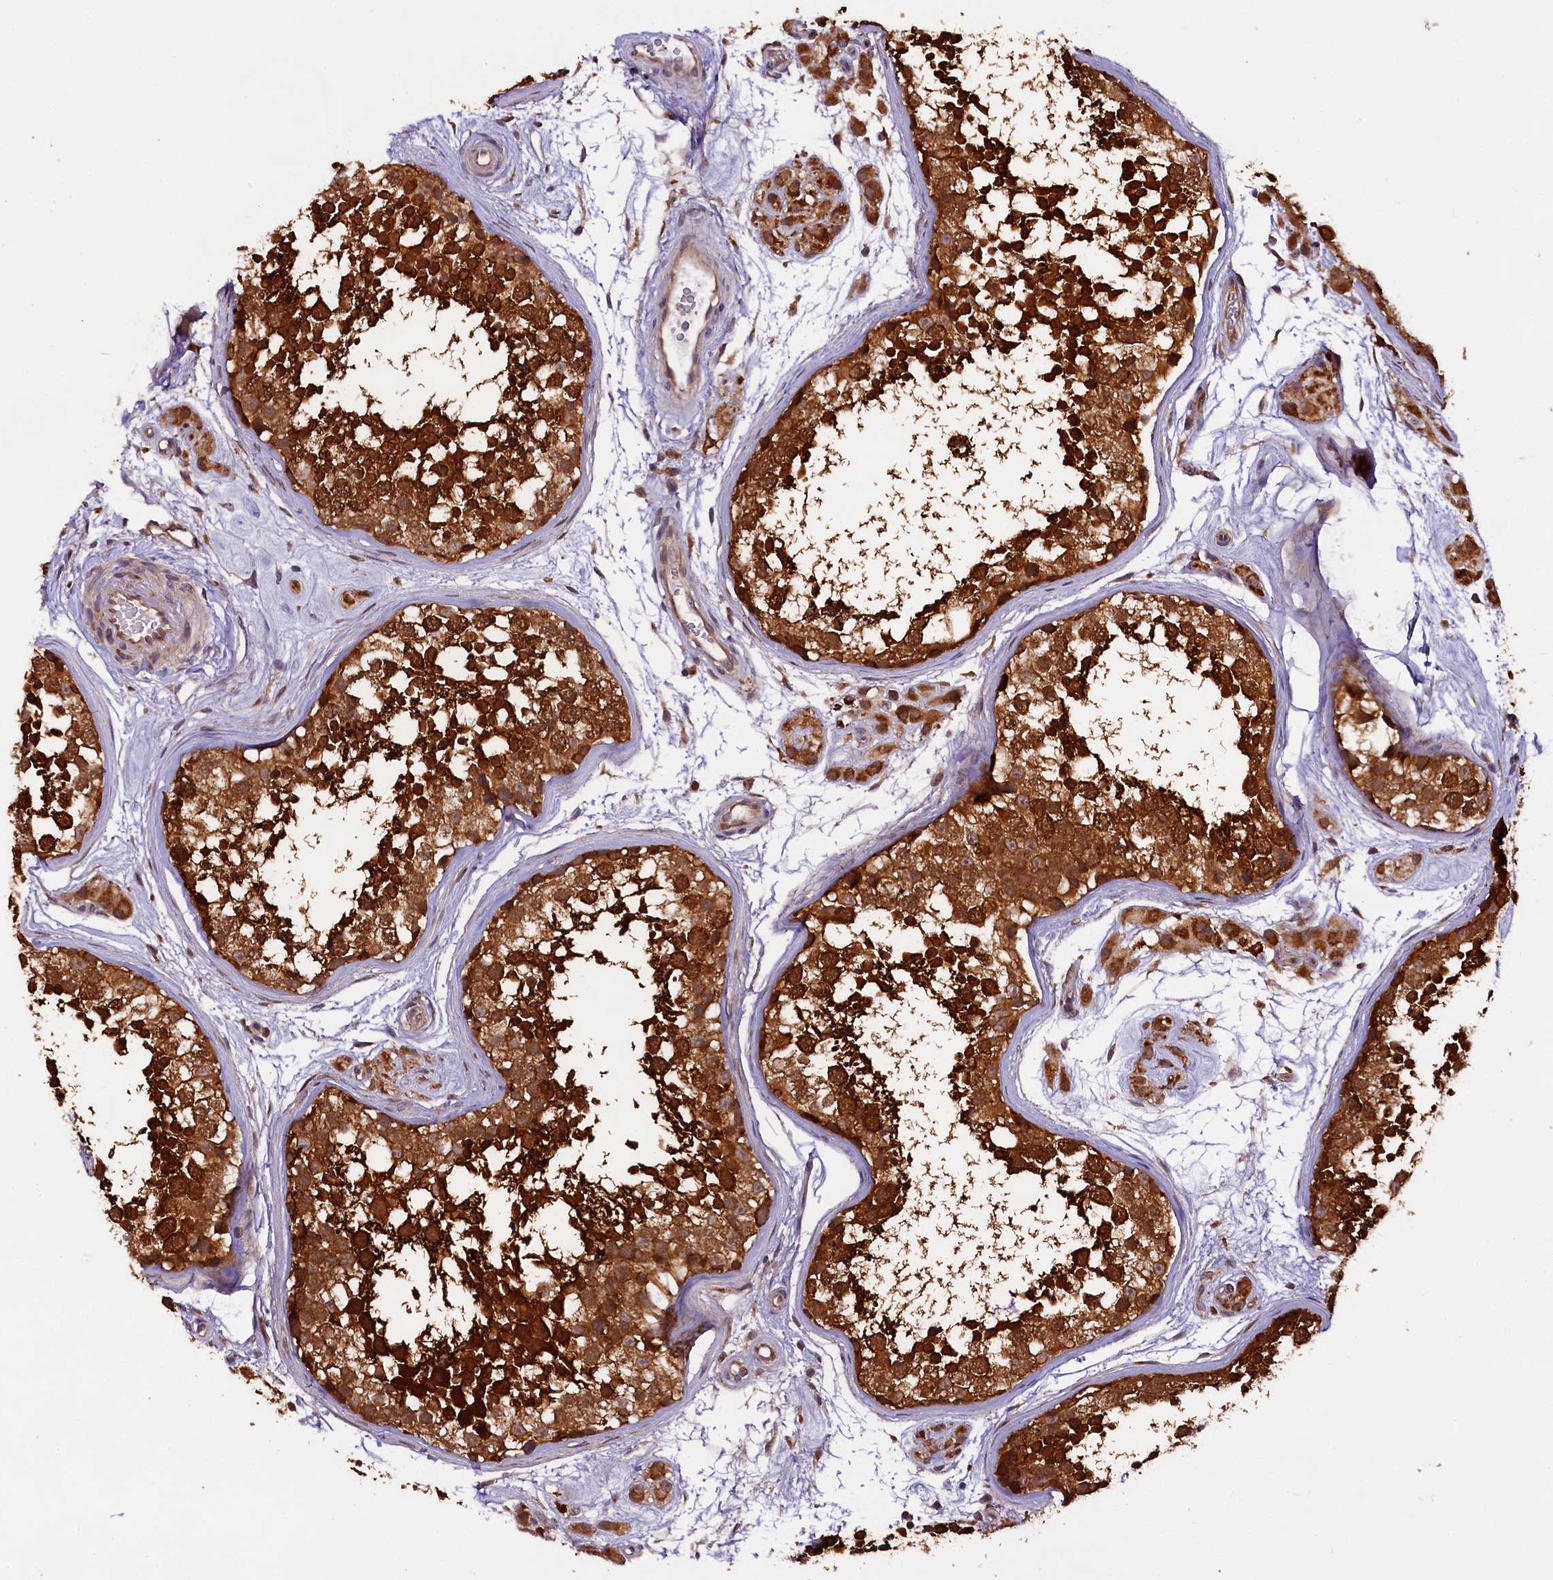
{"staining": {"intensity": "strong", "quantity": ">75%", "location": "cytoplasmic/membranous,nuclear"}, "tissue": "testis", "cell_type": "Cells in seminiferous ducts", "image_type": "normal", "snomed": [{"axis": "morphology", "description": "Normal tissue, NOS"}, {"axis": "topography", "description": "Testis"}], "caption": "A brown stain shows strong cytoplasmic/membranous,nuclear expression of a protein in cells in seminiferous ducts of benign human testis.", "gene": "DOHH", "patient": {"sex": "male", "age": 56}}